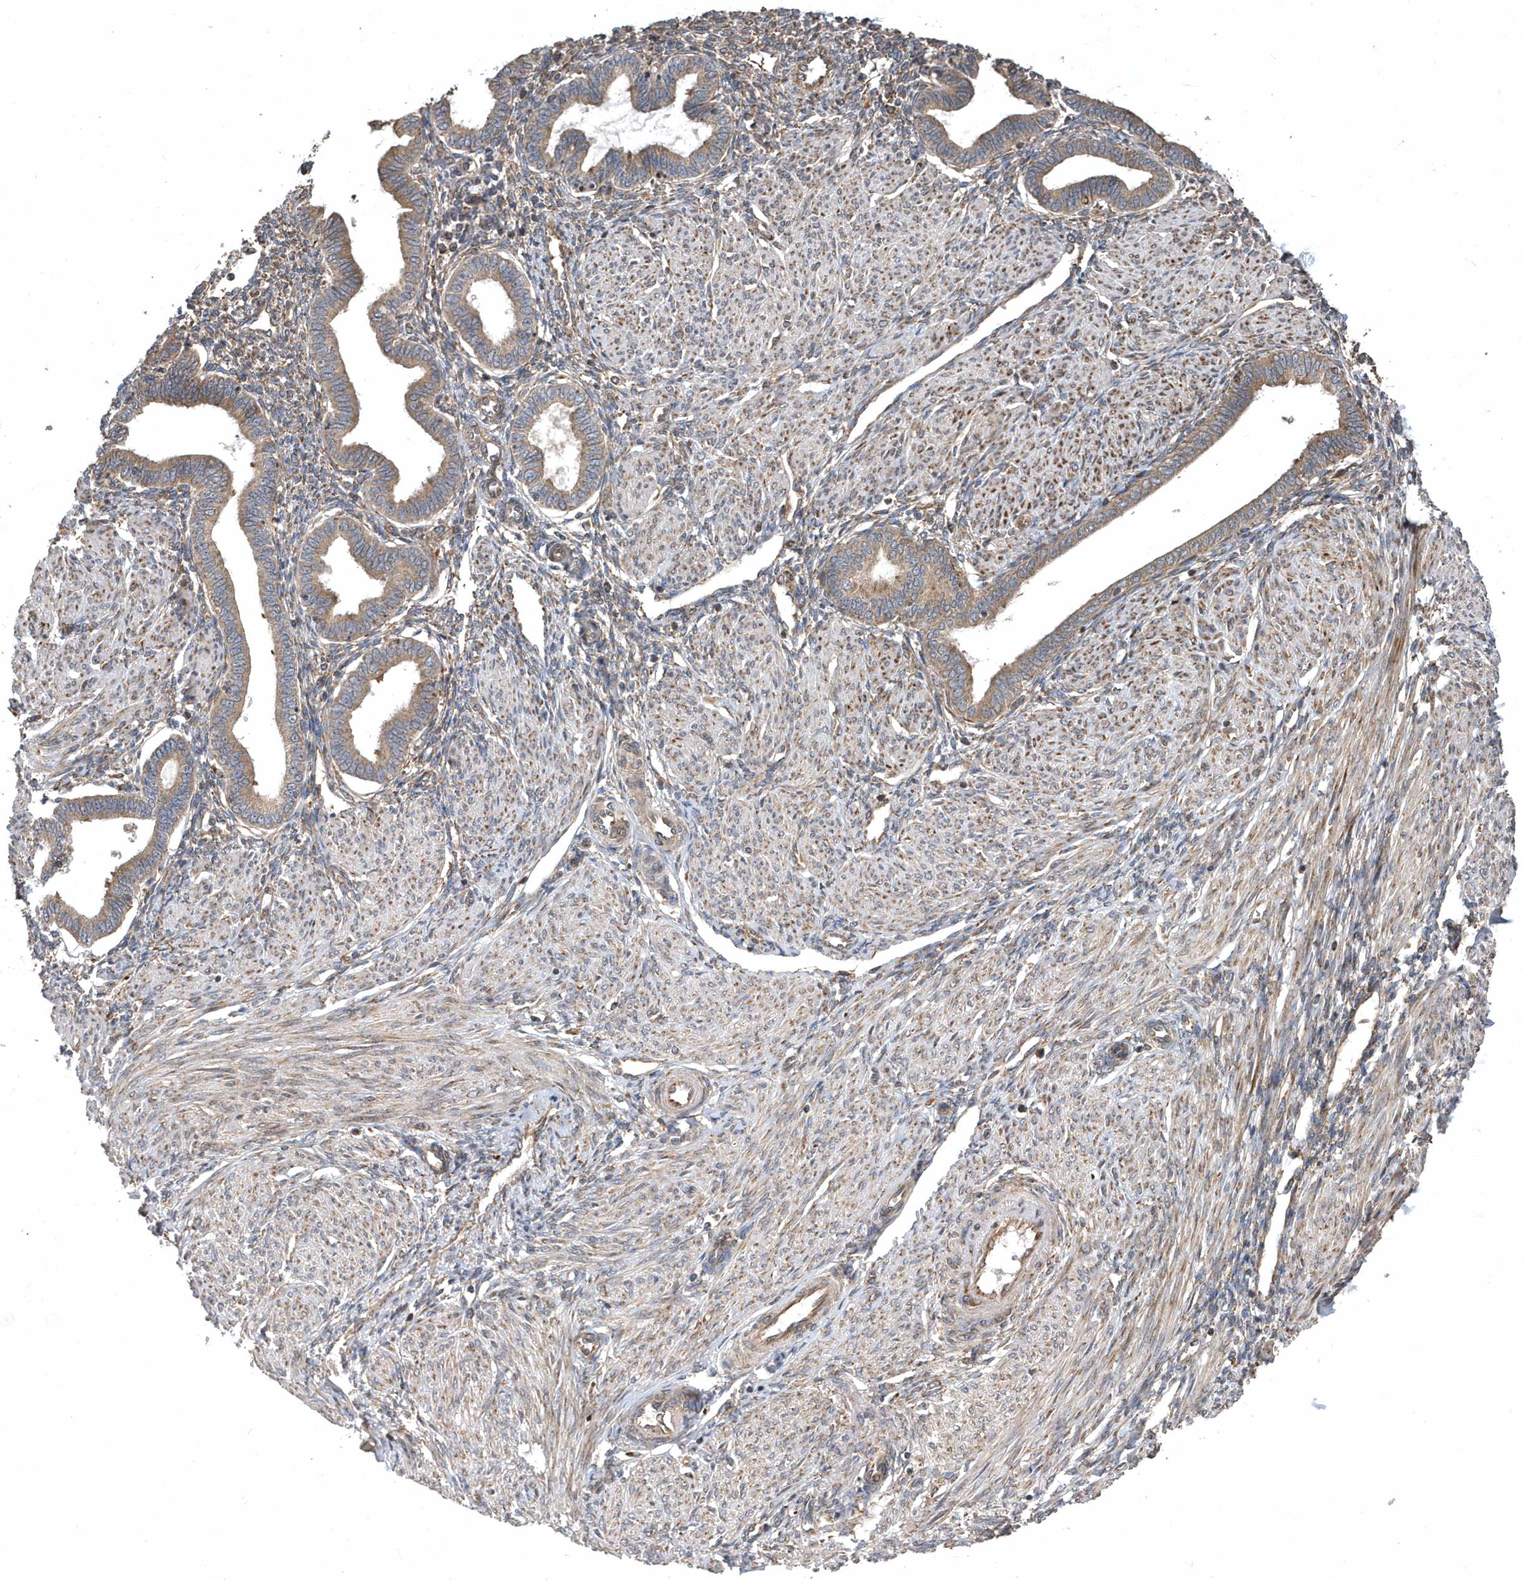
{"staining": {"intensity": "moderate", "quantity": ">75%", "location": "cytoplasmic/membranous"}, "tissue": "endometrium", "cell_type": "Cells in endometrial stroma", "image_type": "normal", "snomed": [{"axis": "morphology", "description": "Normal tissue, NOS"}, {"axis": "topography", "description": "Endometrium"}], "caption": "This is an image of immunohistochemistry staining of benign endometrium, which shows moderate expression in the cytoplasmic/membranous of cells in endometrial stroma.", "gene": "WASHC5", "patient": {"sex": "female", "age": 53}}